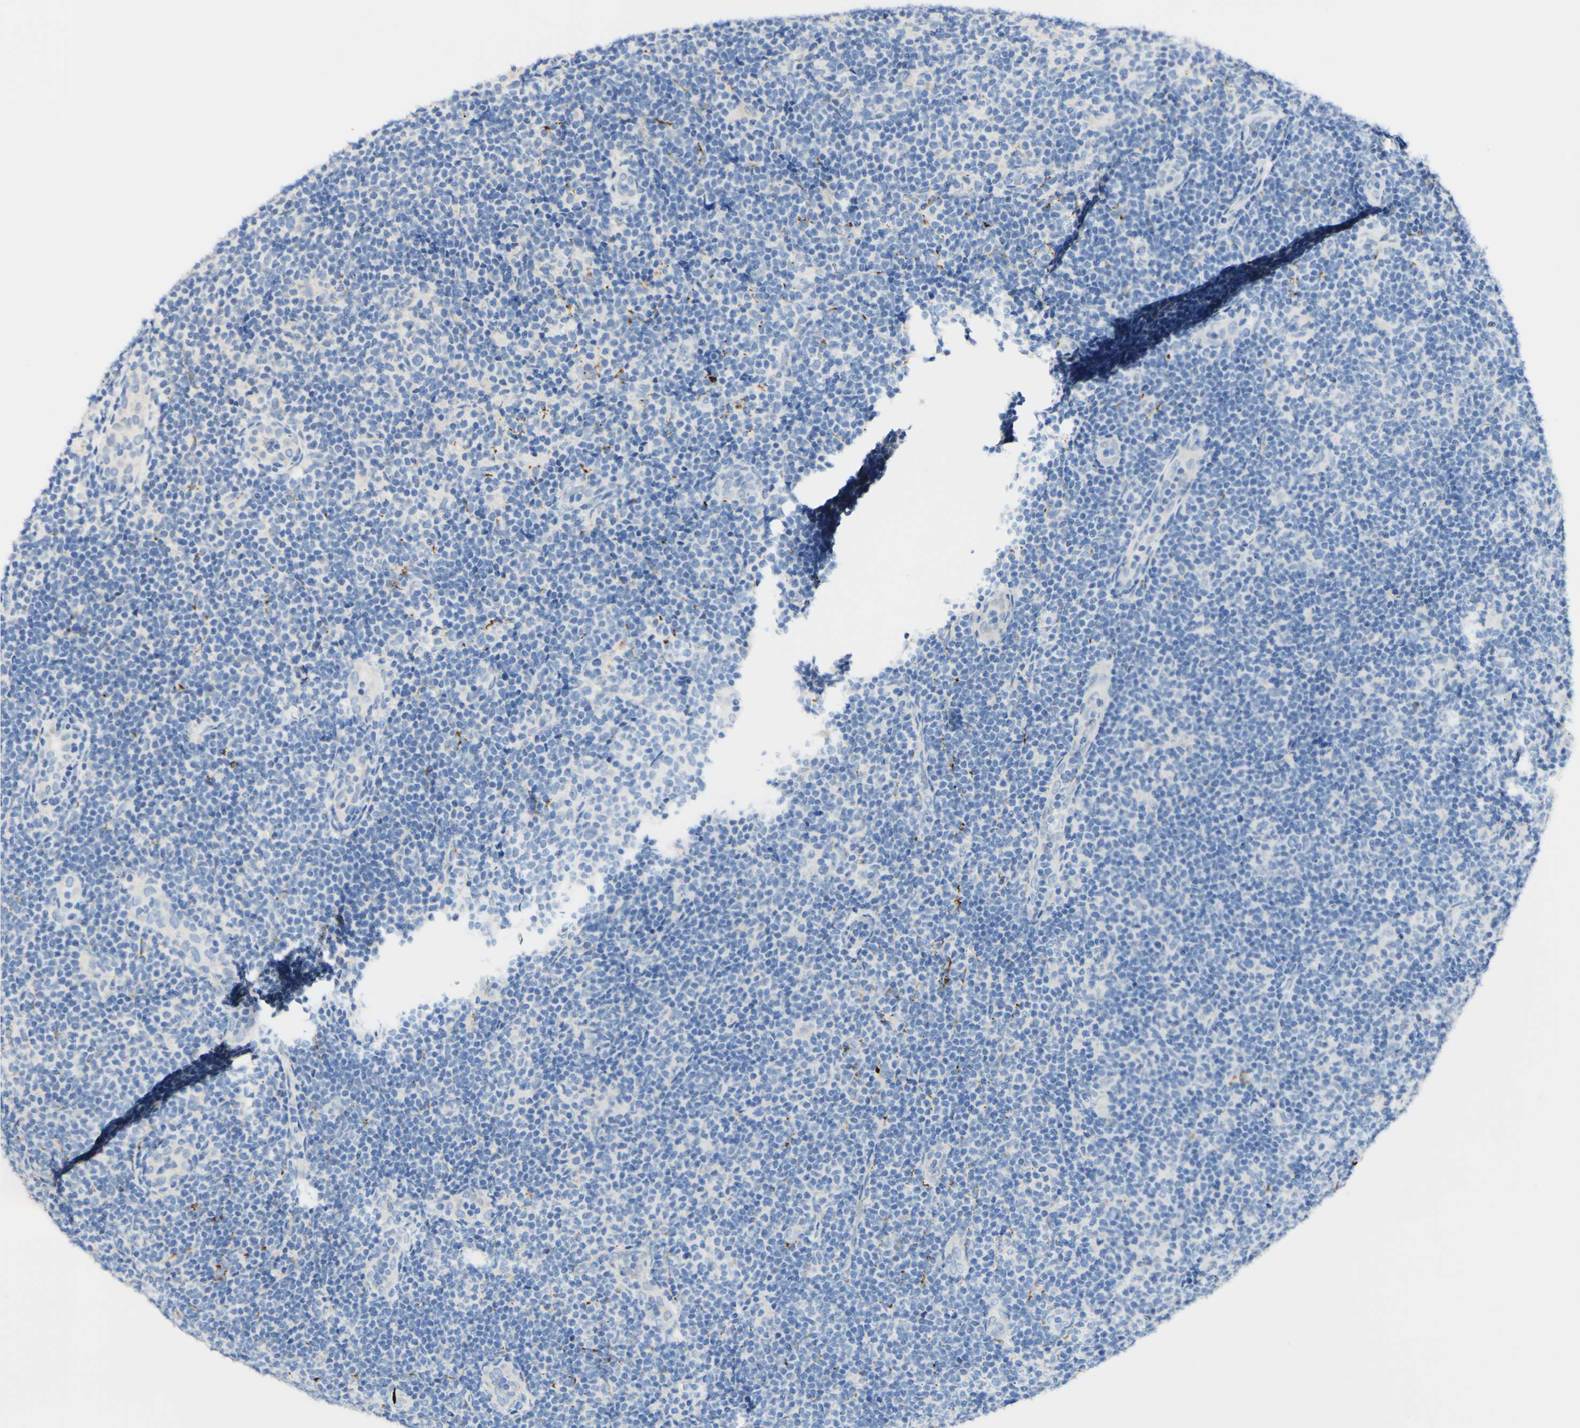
{"staining": {"intensity": "negative", "quantity": "none", "location": "none"}, "tissue": "lymphoma", "cell_type": "Tumor cells", "image_type": "cancer", "snomed": [{"axis": "morphology", "description": "Malignant lymphoma, non-Hodgkin's type, Low grade"}, {"axis": "topography", "description": "Lymph node"}], "caption": "Immunohistochemistry photomicrograph of neoplastic tissue: human malignant lymphoma, non-Hodgkin's type (low-grade) stained with DAB (3,3'-diaminobenzidine) displays no significant protein positivity in tumor cells.", "gene": "FGF4", "patient": {"sex": "male", "age": 83}}